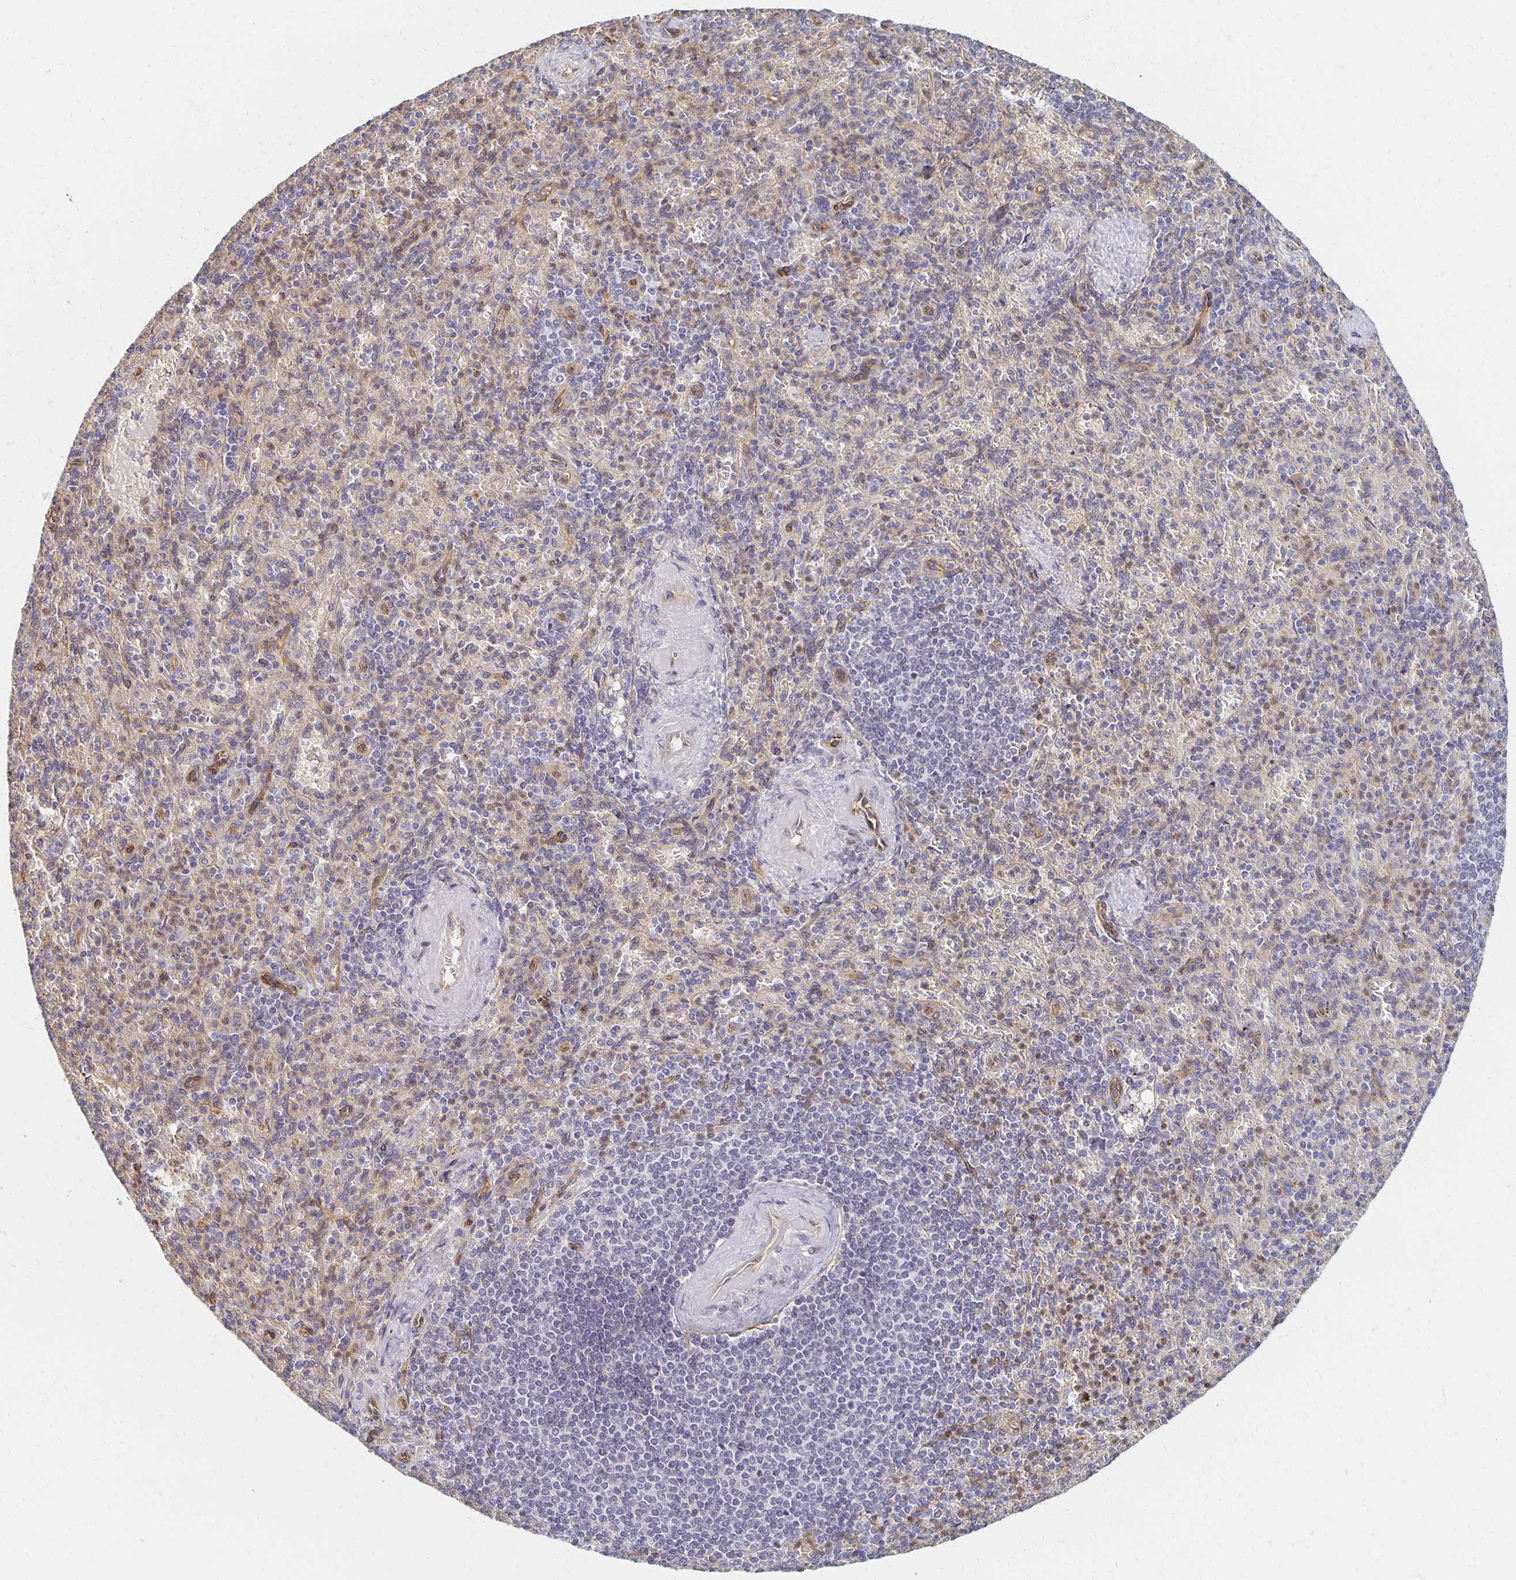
{"staining": {"intensity": "weak", "quantity": "<25%", "location": "cytoplasmic/membranous"}, "tissue": "spleen", "cell_type": "Cells in red pulp", "image_type": "normal", "snomed": [{"axis": "morphology", "description": "Normal tissue, NOS"}, {"axis": "topography", "description": "Spleen"}], "caption": "Cells in red pulp show no significant staining in unremarkable spleen. Nuclei are stained in blue.", "gene": "SORL1", "patient": {"sex": "female", "age": 74}}